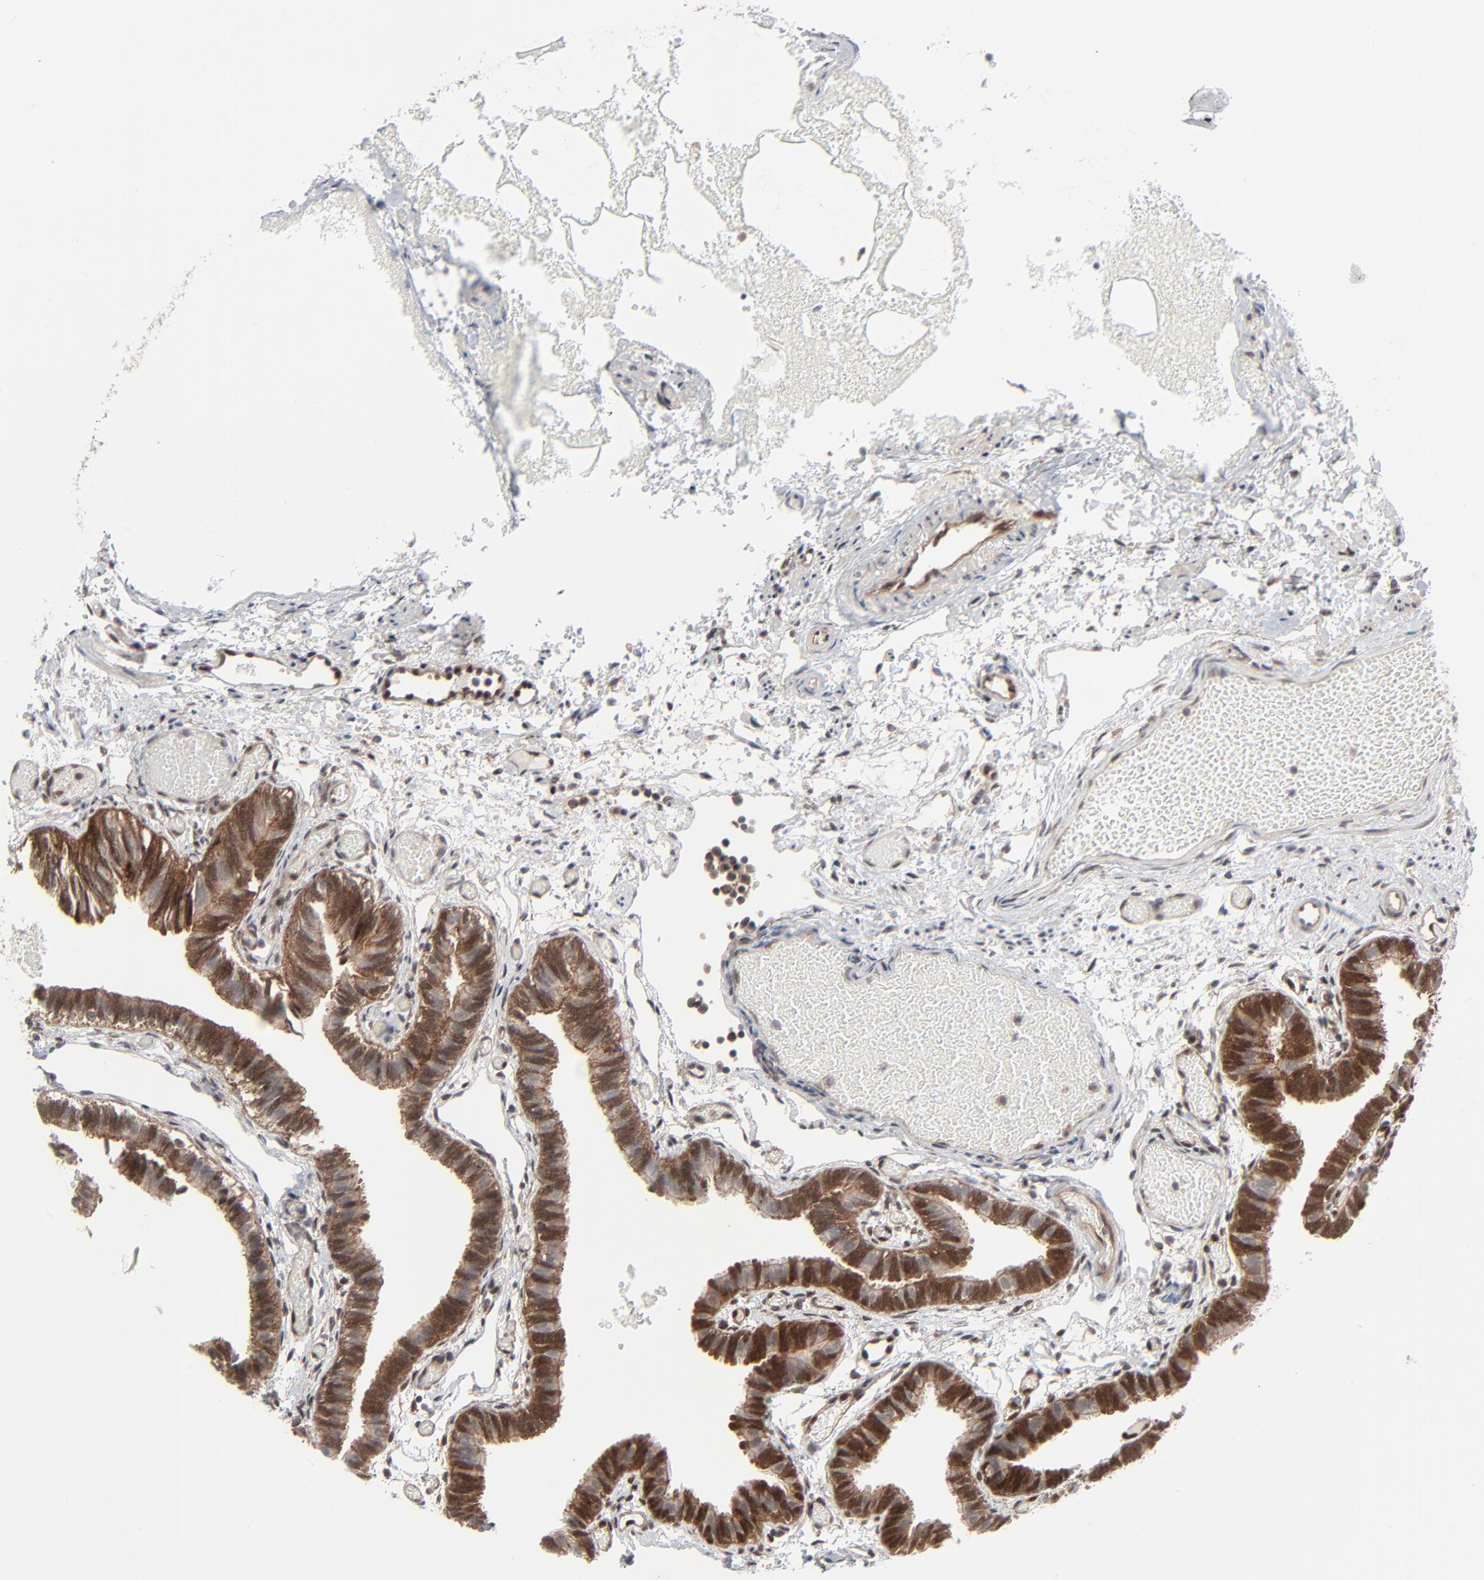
{"staining": {"intensity": "strong", "quantity": ">75%", "location": "cytoplasmic/membranous"}, "tissue": "fallopian tube", "cell_type": "Glandular cells", "image_type": "normal", "snomed": [{"axis": "morphology", "description": "Normal tissue, NOS"}, {"axis": "topography", "description": "Fallopian tube"}], "caption": "Strong cytoplasmic/membranous expression for a protein is appreciated in about >75% of glandular cells of benign fallopian tube using immunohistochemistry (IHC).", "gene": "AKT1", "patient": {"sex": "female", "age": 29}}